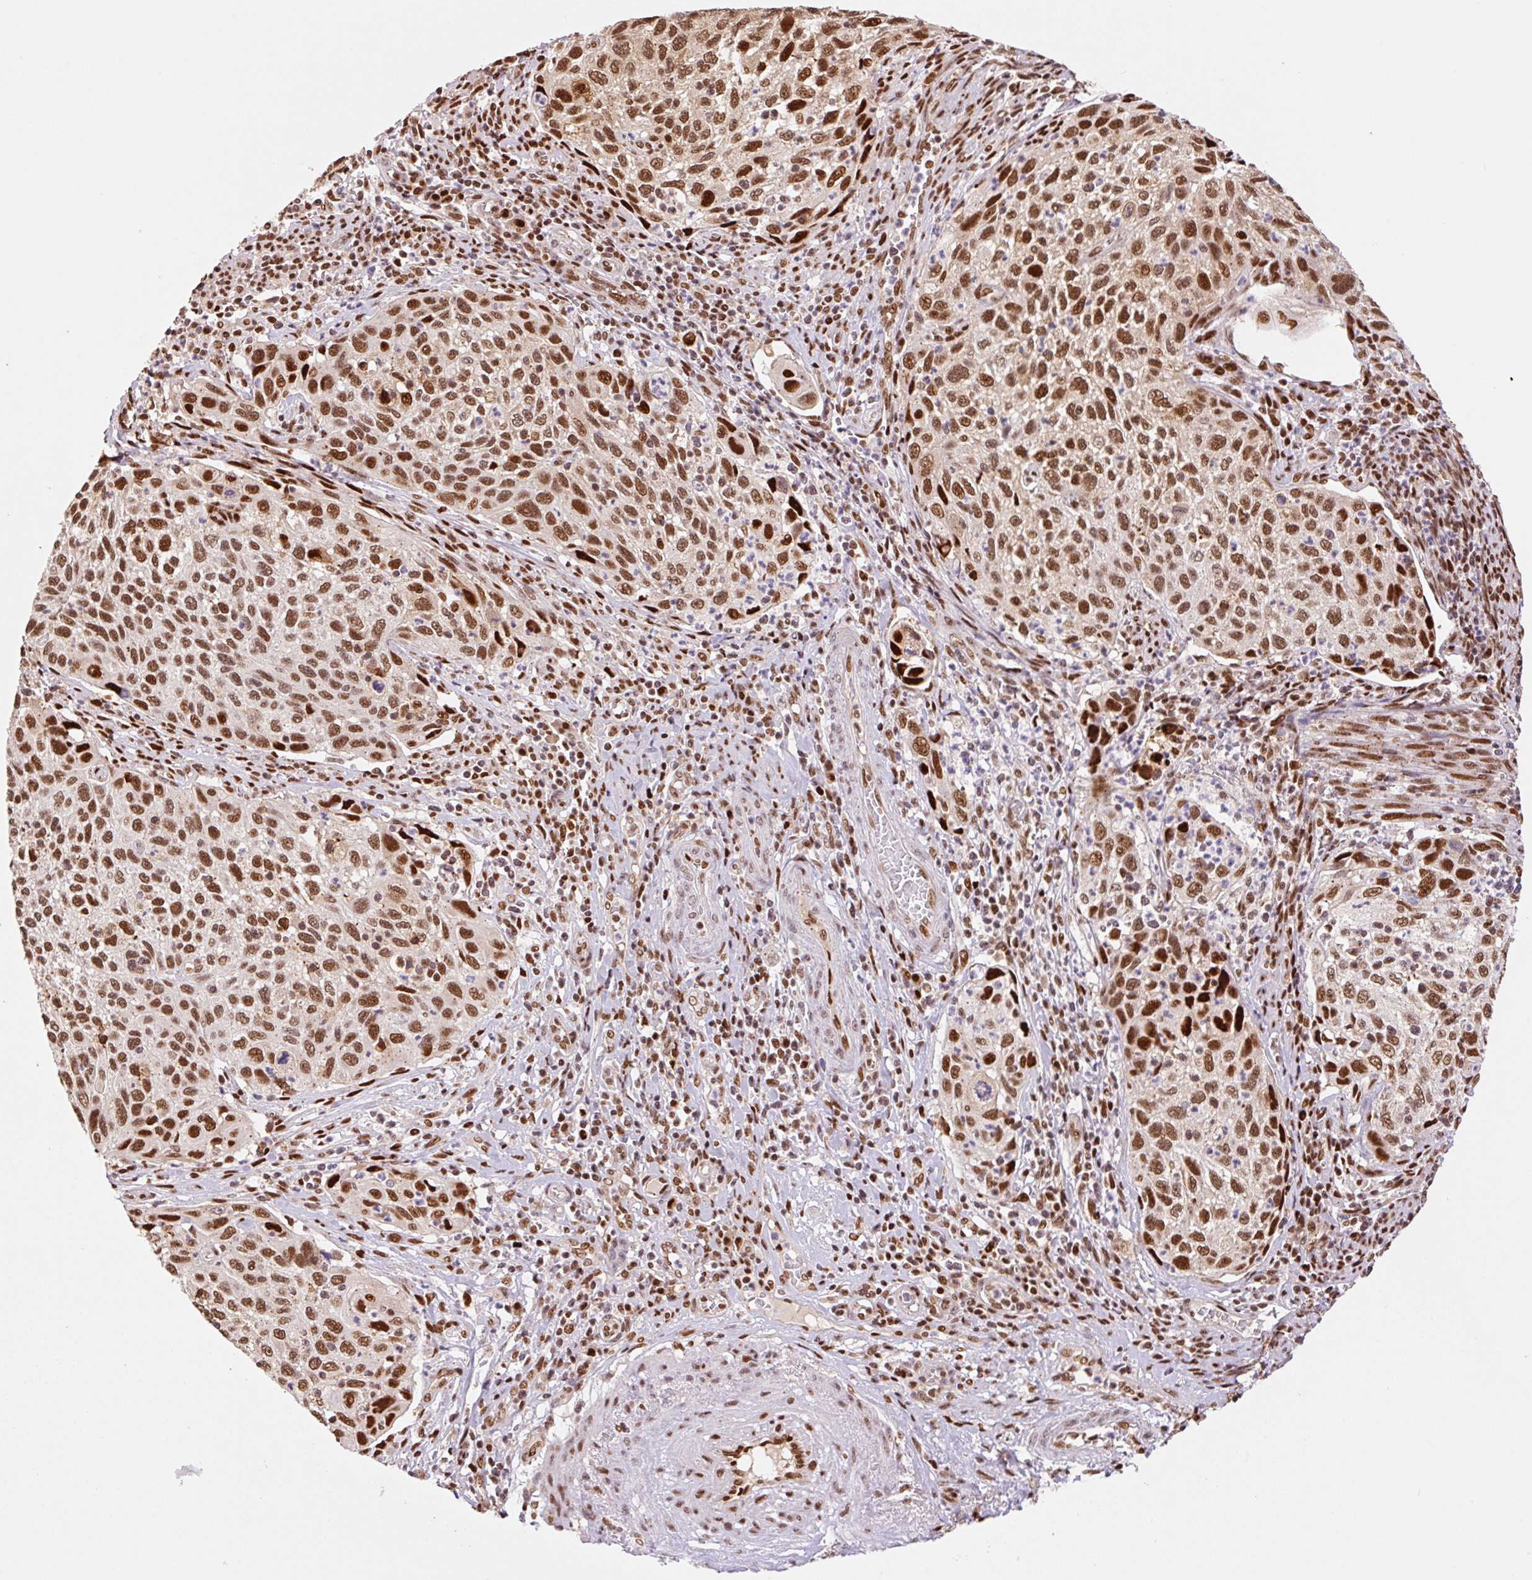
{"staining": {"intensity": "strong", "quantity": ">75%", "location": "nuclear"}, "tissue": "cervical cancer", "cell_type": "Tumor cells", "image_type": "cancer", "snomed": [{"axis": "morphology", "description": "Squamous cell carcinoma, NOS"}, {"axis": "topography", "description": "Cervix"}], "caption": "The immunohistochemical stain highlights strong nuclear expression in tumor cells of squamous cell carcinoma (cervical) tissue. Nuclei are stained in blue.", "gene": "GPR139", "patient": {"sex": "female", "age": 70}}